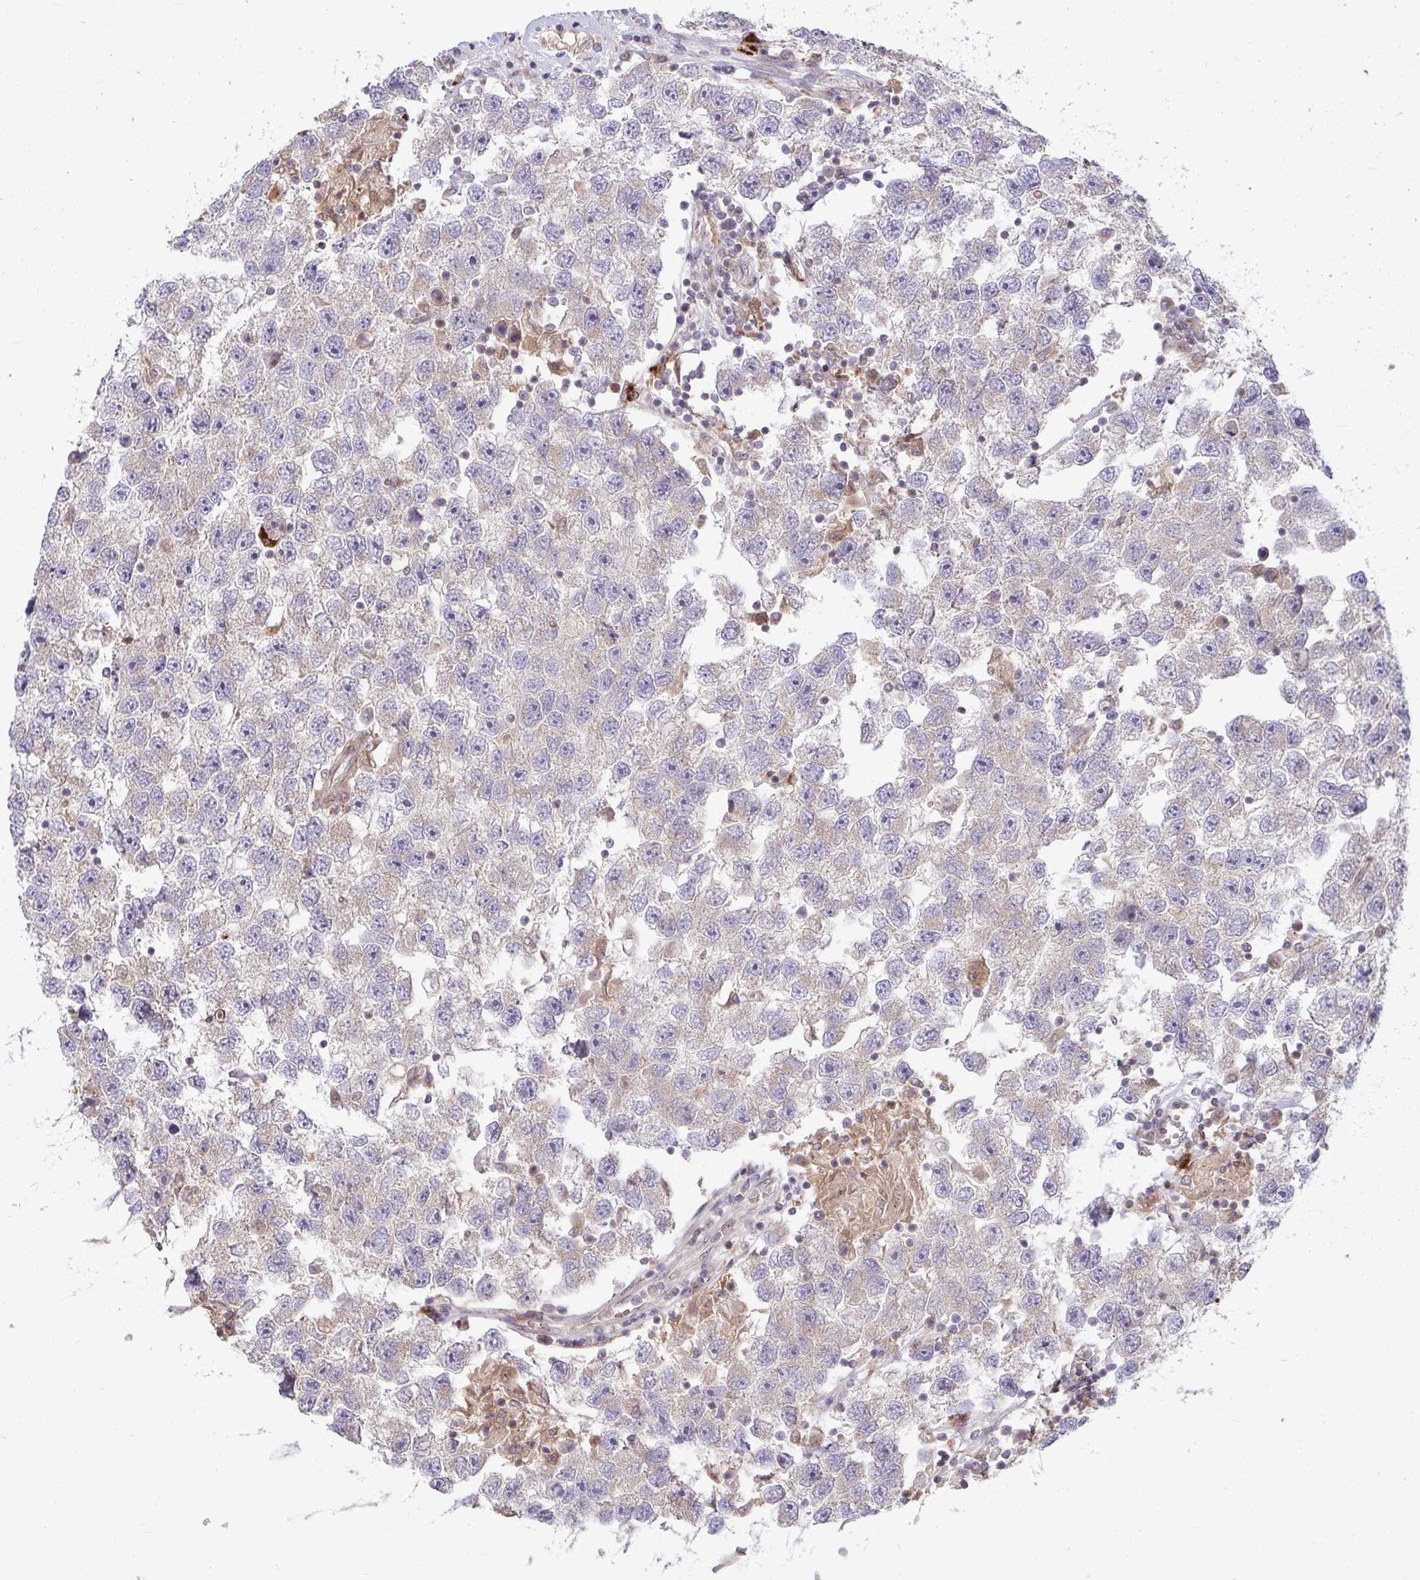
{"staining": {"intensity": "negative", "quantity": "none", "location": "none"}, "tissue": "testis cancer", "cell_type": "Tumor cells", "image_type": "cancer", "snomed": [{"axis": "morphology", "description": "Seminoma, NOS"}, {"axis": "topography", "description": "Testis"}], "caption": "Testis cancer (seminoma) was stained to show a protein in brown. There is no significant staining in tumor cells.", "gene": "TRIM44", "patient": {"sex": "male", "age": 26}}